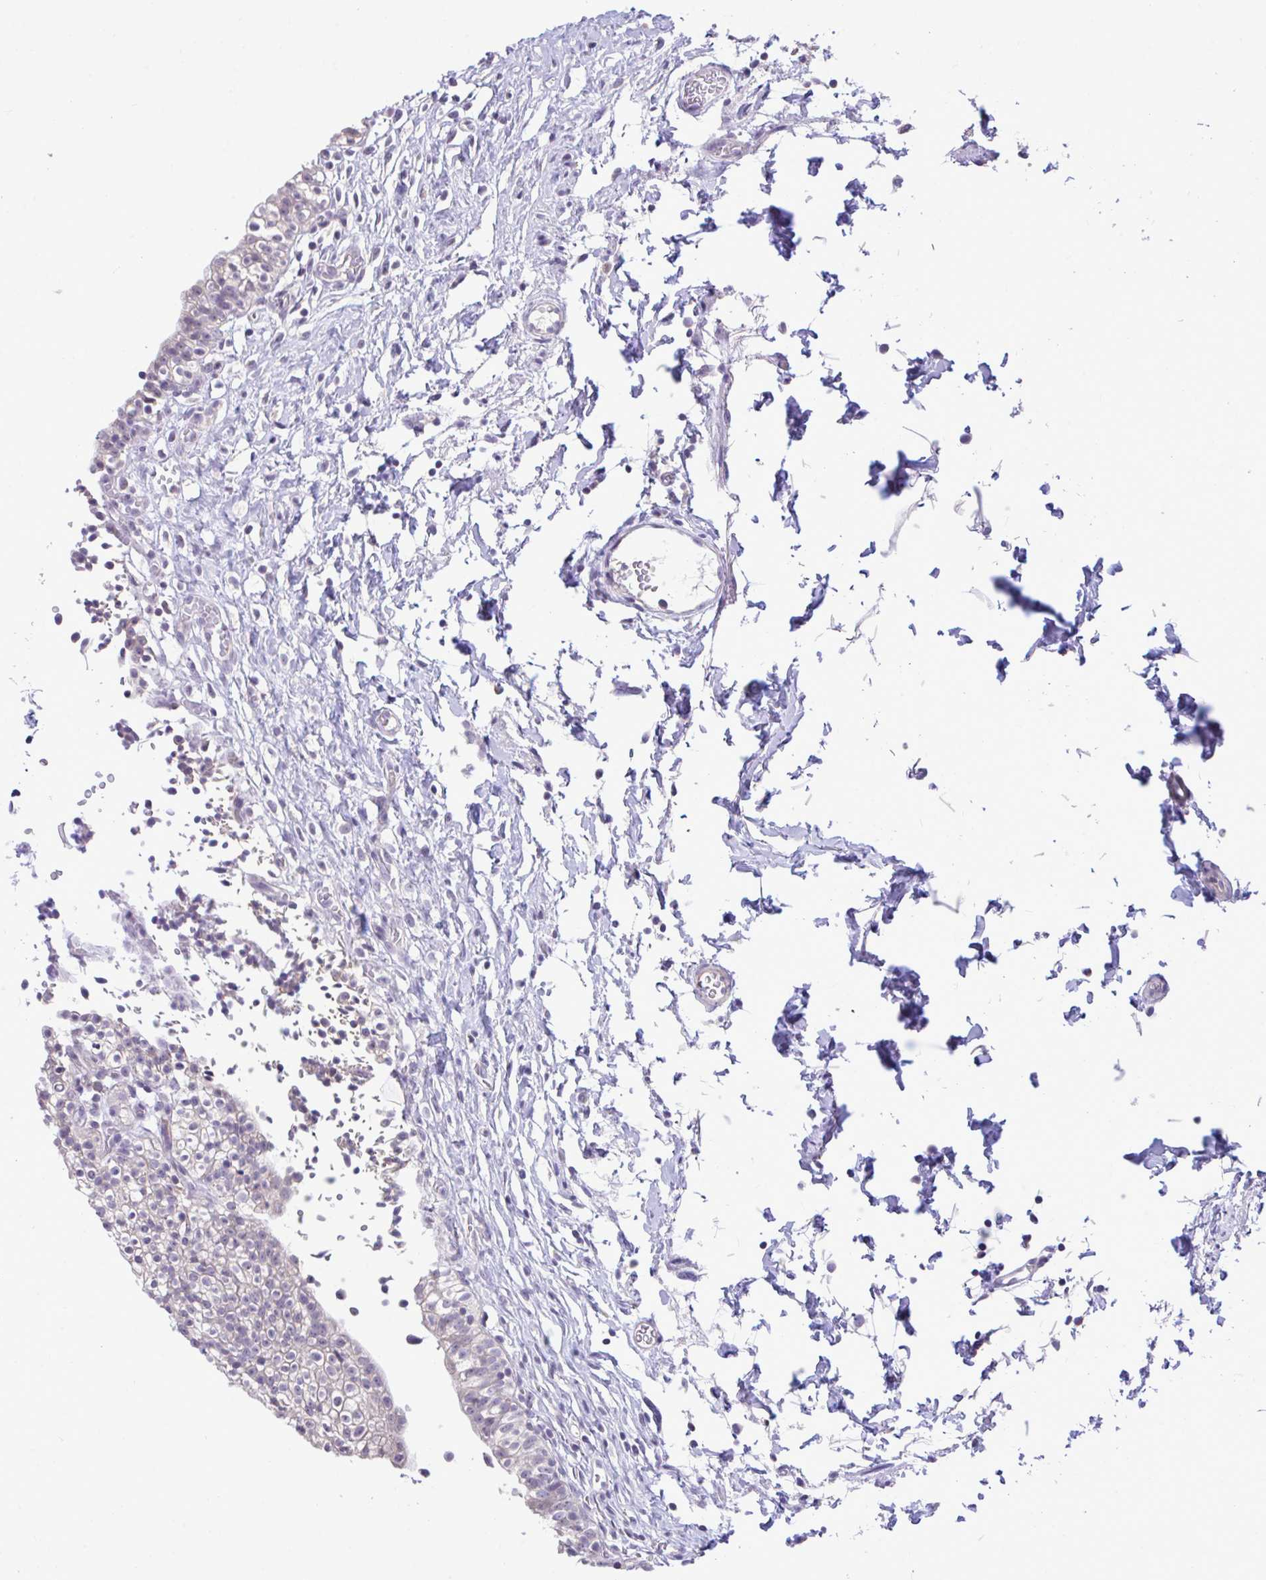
{"staining": {"intensity": "negative", "quantity": "none", "location": "none"}, "tissue": "urinary bladder", "cell_type": "Urothelial cells", "image_type": "normal", "snomed": [{"axis": "morphology", "description": "Normal tissue, NOS"}, {"axis": "topography", "description": "Urinary bladder"}, {"axis": "topography", "description": "Peripheral nerve tissue"}], "caption": "A high-resolution histopathology image shows IHC staining of benign urinary bladder, which exhibits no significant expression in urothelial cells. (DAB (3,3'-diaminobenzidine) immunohistochemistry (IHC), high magnification).", "gene": "PIGK", "patient": {"sex": "male", "age": 55}}